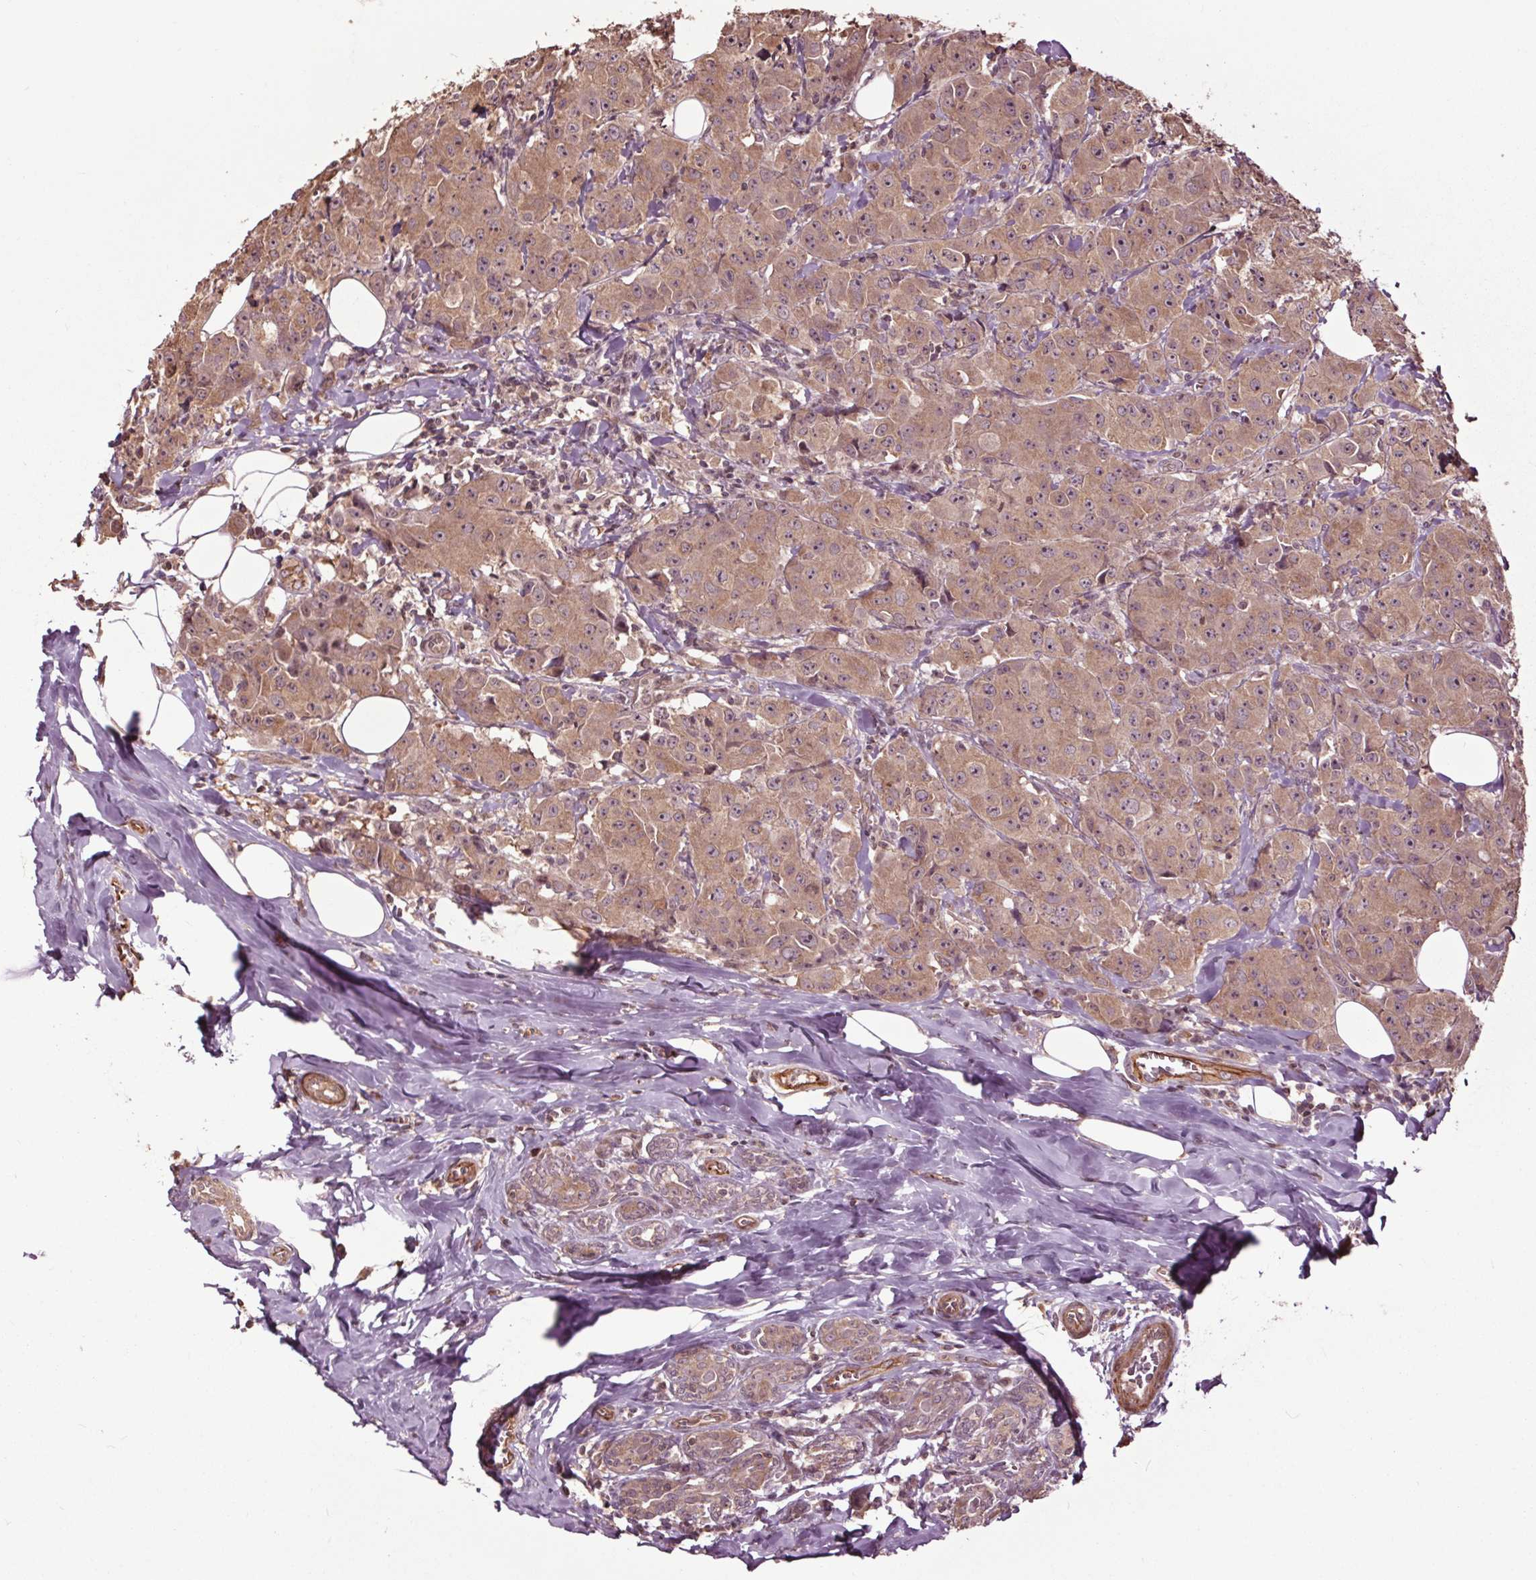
{"staining": {"intensity": "moderate", "quantity": ">75%", "location": "cytoplasmic/membranous"}, "tissue": "breast cancer", "cell_type": "Tumor cells", "image_type": "cancer", "snomed": [{"axis": "morphology", "description": "Normal tissue, NOS"}, {"axis": "morphology", "description": "Duct carcinoma"}, {"axis": "topography", "description": "Breast"}], "caption": "Immunohistochemical staining of human breast infiltrating ductal carcinoma demonstrates medium levels of moderate cytoplasmic/membranous staining in about >75% of tumor cells.", "gene": "CEP95", "patient": {"sex": "female", "age": 43}}